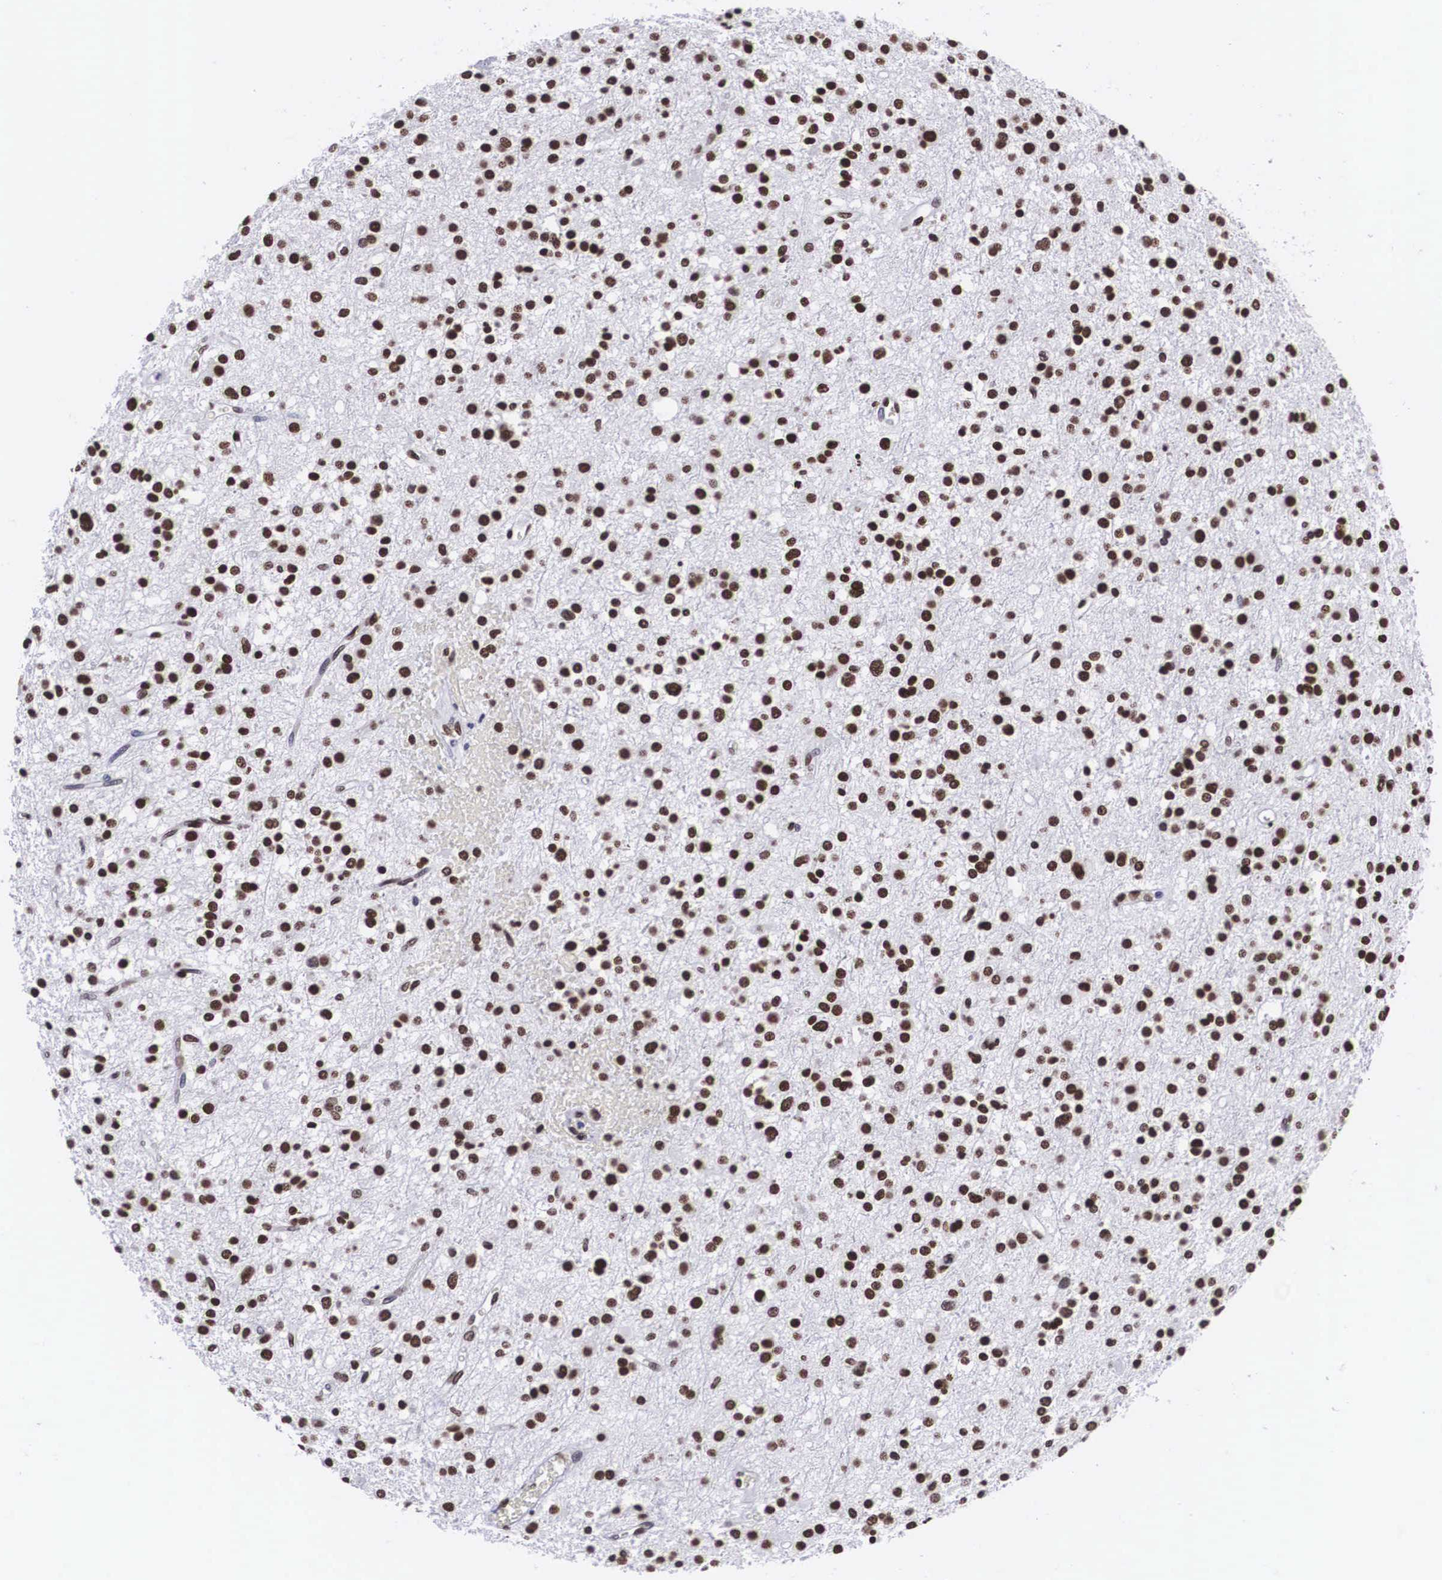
{"staining": {"intensity": "strong", "quantity": ">75%", "location": "nuclear"}, "tissue": "glioma", "cell_type": "Tumor cells", "image_type": "cancer", "snomed": [{"axis": "morphology", "description": "Glioma, malignant, Low grade"}, {"axis": "topography", "description": "Brain"}], "caption": "A high amount of strong nuclear staining is appreciated in approximately >75% of tumor cells in malignant glioma (low-grade) tissue.", "gene": "MECP2", "patient": {"sex": "female", "age": 36}}